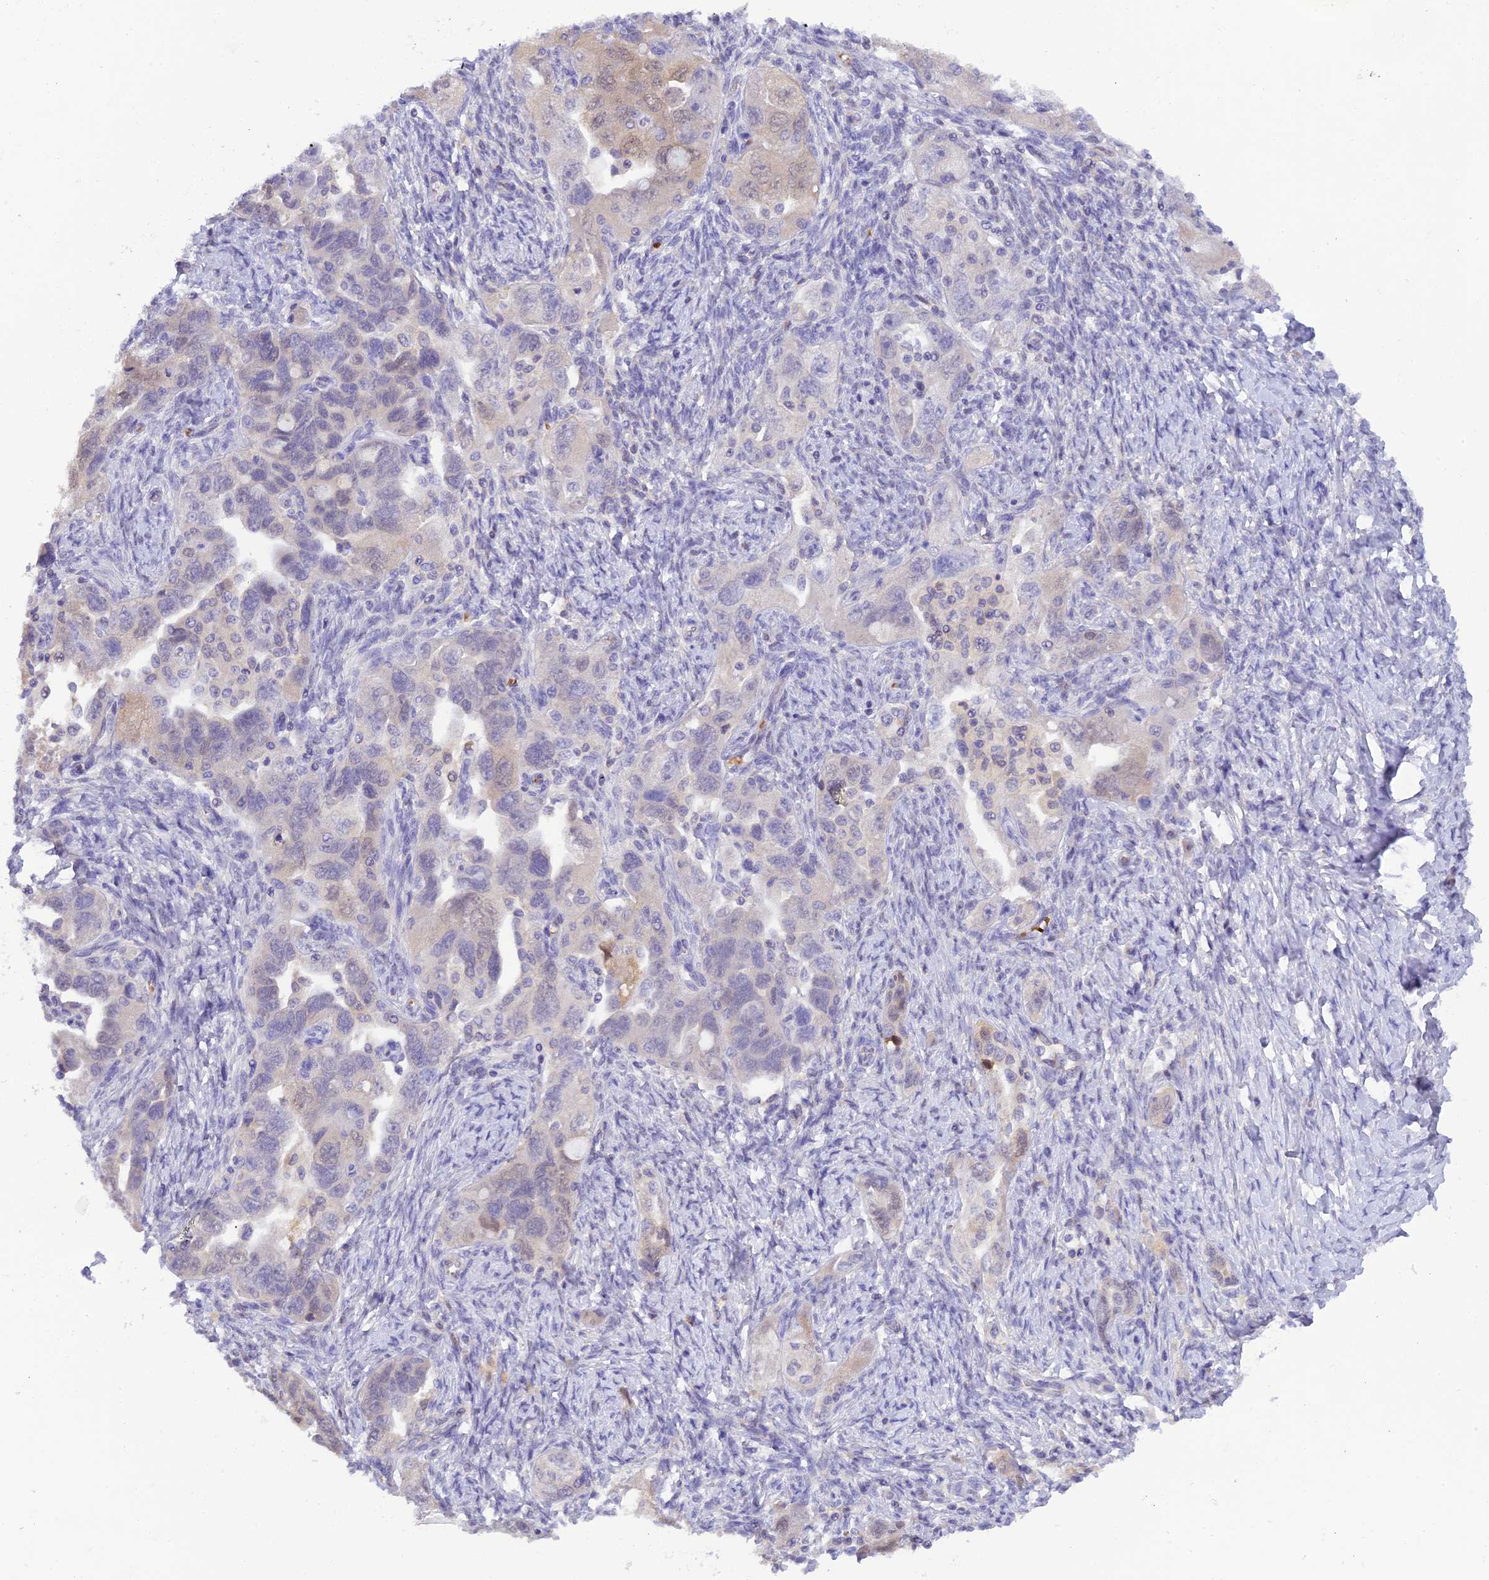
{"staining": {"intensity": "weak", "quantity": "<25%", "location": "cytoplasmic/membranous"}, "tissue": "ovarian cancer", "cell_type": "Tumor cells", "image_type": "cancer", "snomed": [{"axis": "morphology", "description": "Carcinoma, NOS"}, {"axis": "morphology", "description": "Cystadenocarcinoma, serous, NOS"}, {"axis": "topography", "description": "Ovary"}], "caption": "This is a micrograph of immunohistochemistry (IHC) staining of carcinoma (ovarian), which shows no expression in tumor cells.", "gene": "HDHD2", "patient": {"sex": "female", "age": 69}}